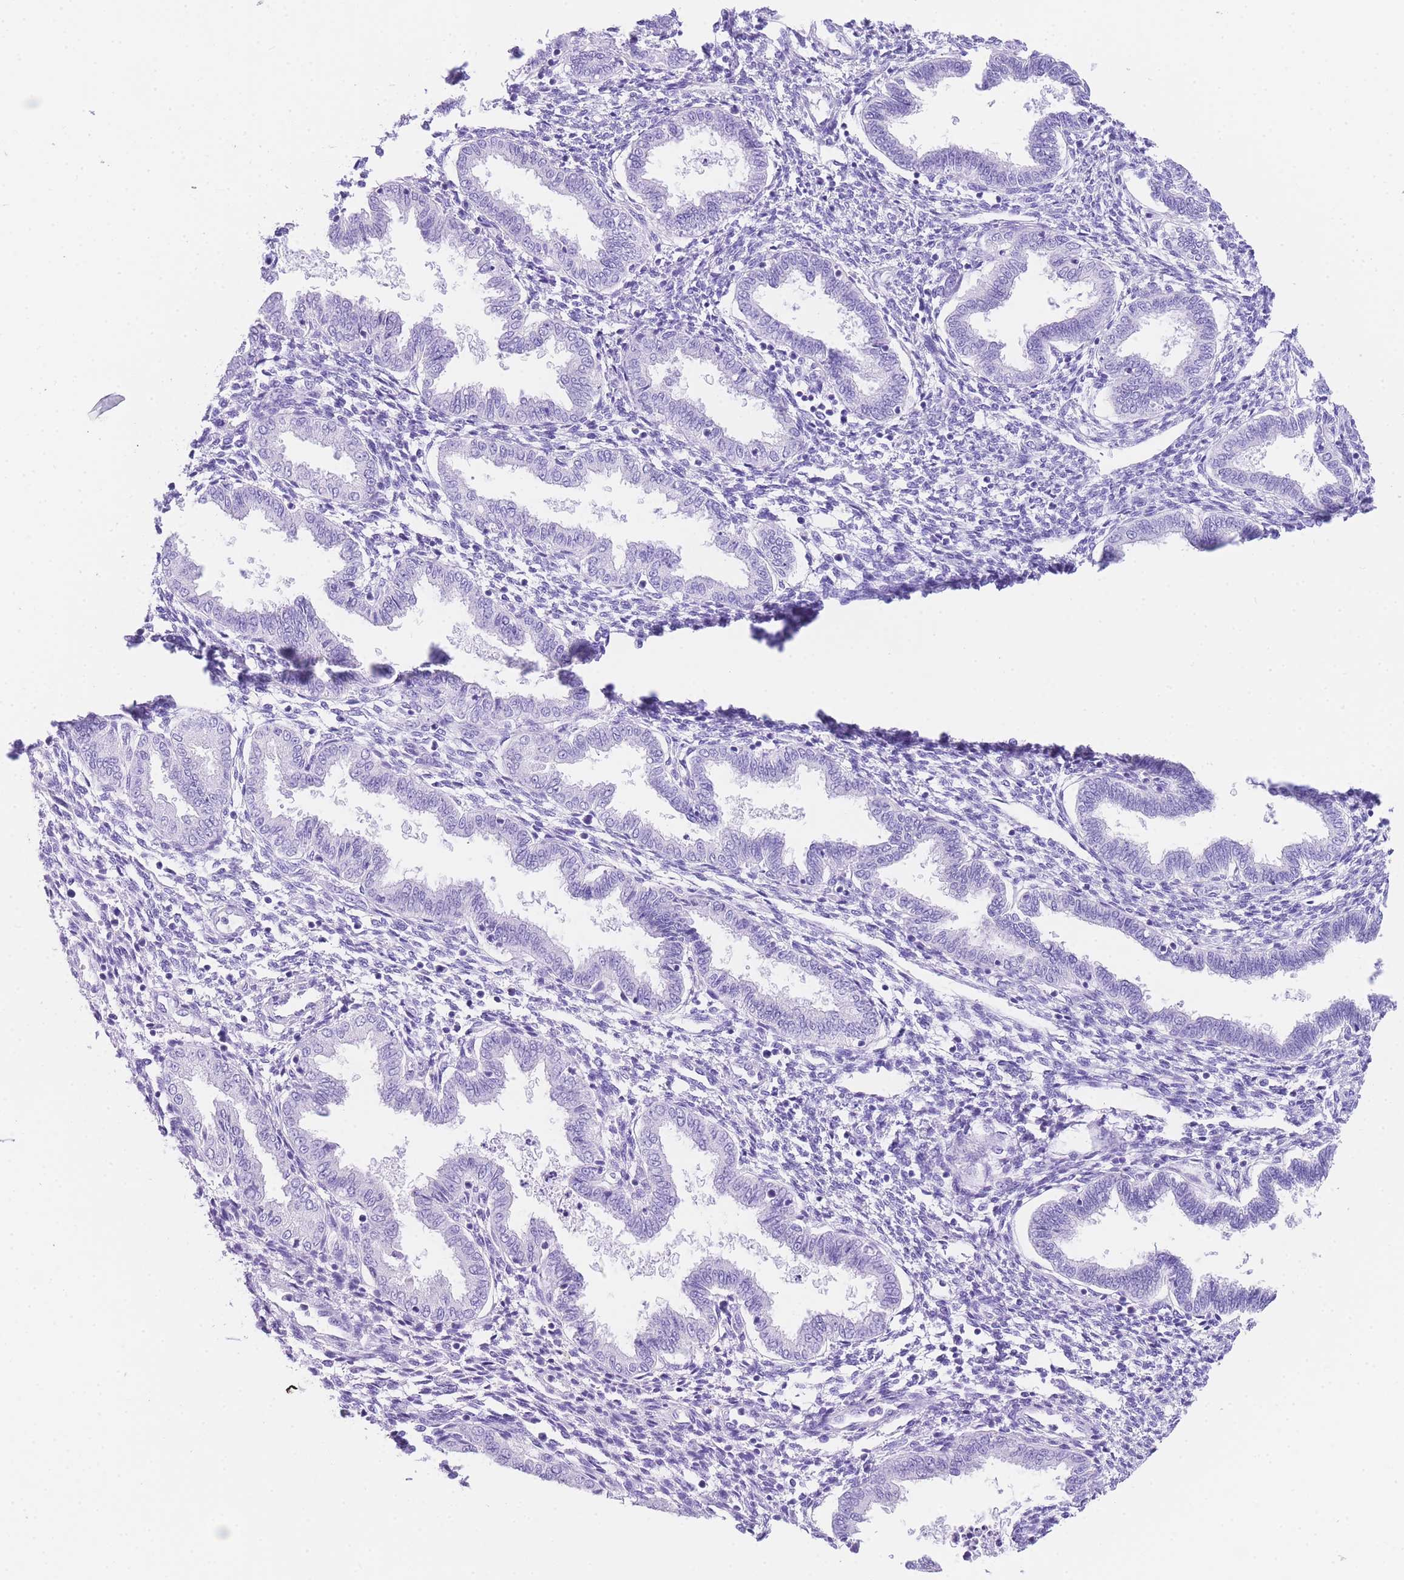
{"staining": {"intensity": "negative", "quantity": "none", "location": "none"}, "tissue": "endometrium", "cell_type": "Cells in endometrial stroma", "image_type": "normal", "snomed": [{"axis": "morphology", "description": "Normal tissue, NOS"}, {"axis": "topography", "description": "Endometrium"}], "caption": "The histopathology image reveals no staining of cells in endometrial stroma in unremarkable endometrium.", "gene": "NKD2", "patient": {"sex": "female", "age": 33}}